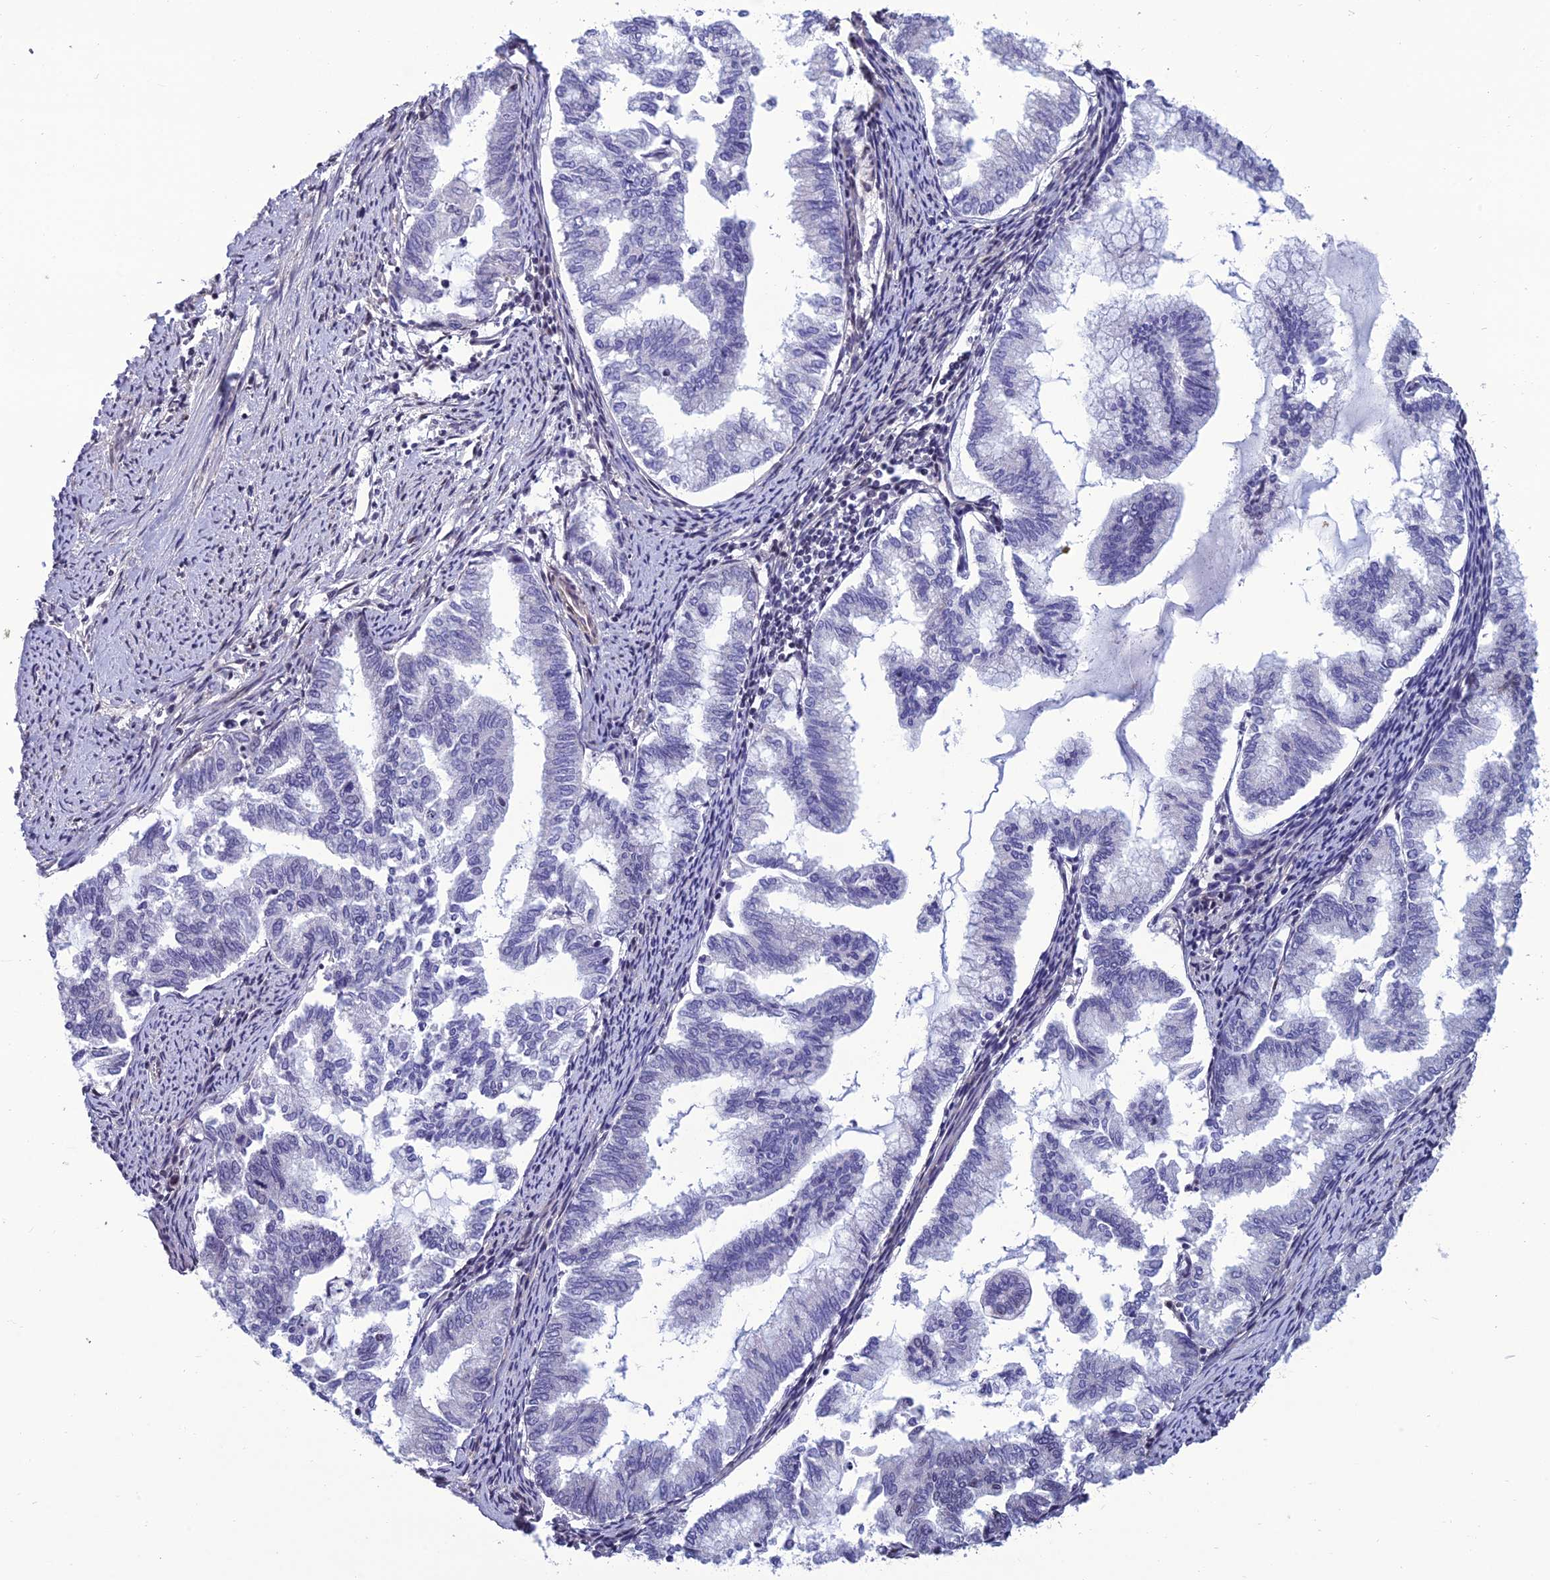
{"staining": {"intensity": "negative", "quantity": "none", "location": "none"}, "tissue": "endometrial cancer", "cell_type": "Tumor cells", "image_type": "cancer", "snomed": [{"axis": "morphology", "description": "Adenocarcinoma, NOS"}, {"axis": "topography", "description": "Endometrium"}], "caption": "Immunohistochemistry of endometrial cancer demonstrates no positivity in tumor cells.", "gene": "RSRC1", "patient": {"sex": "female", "age": 79}}